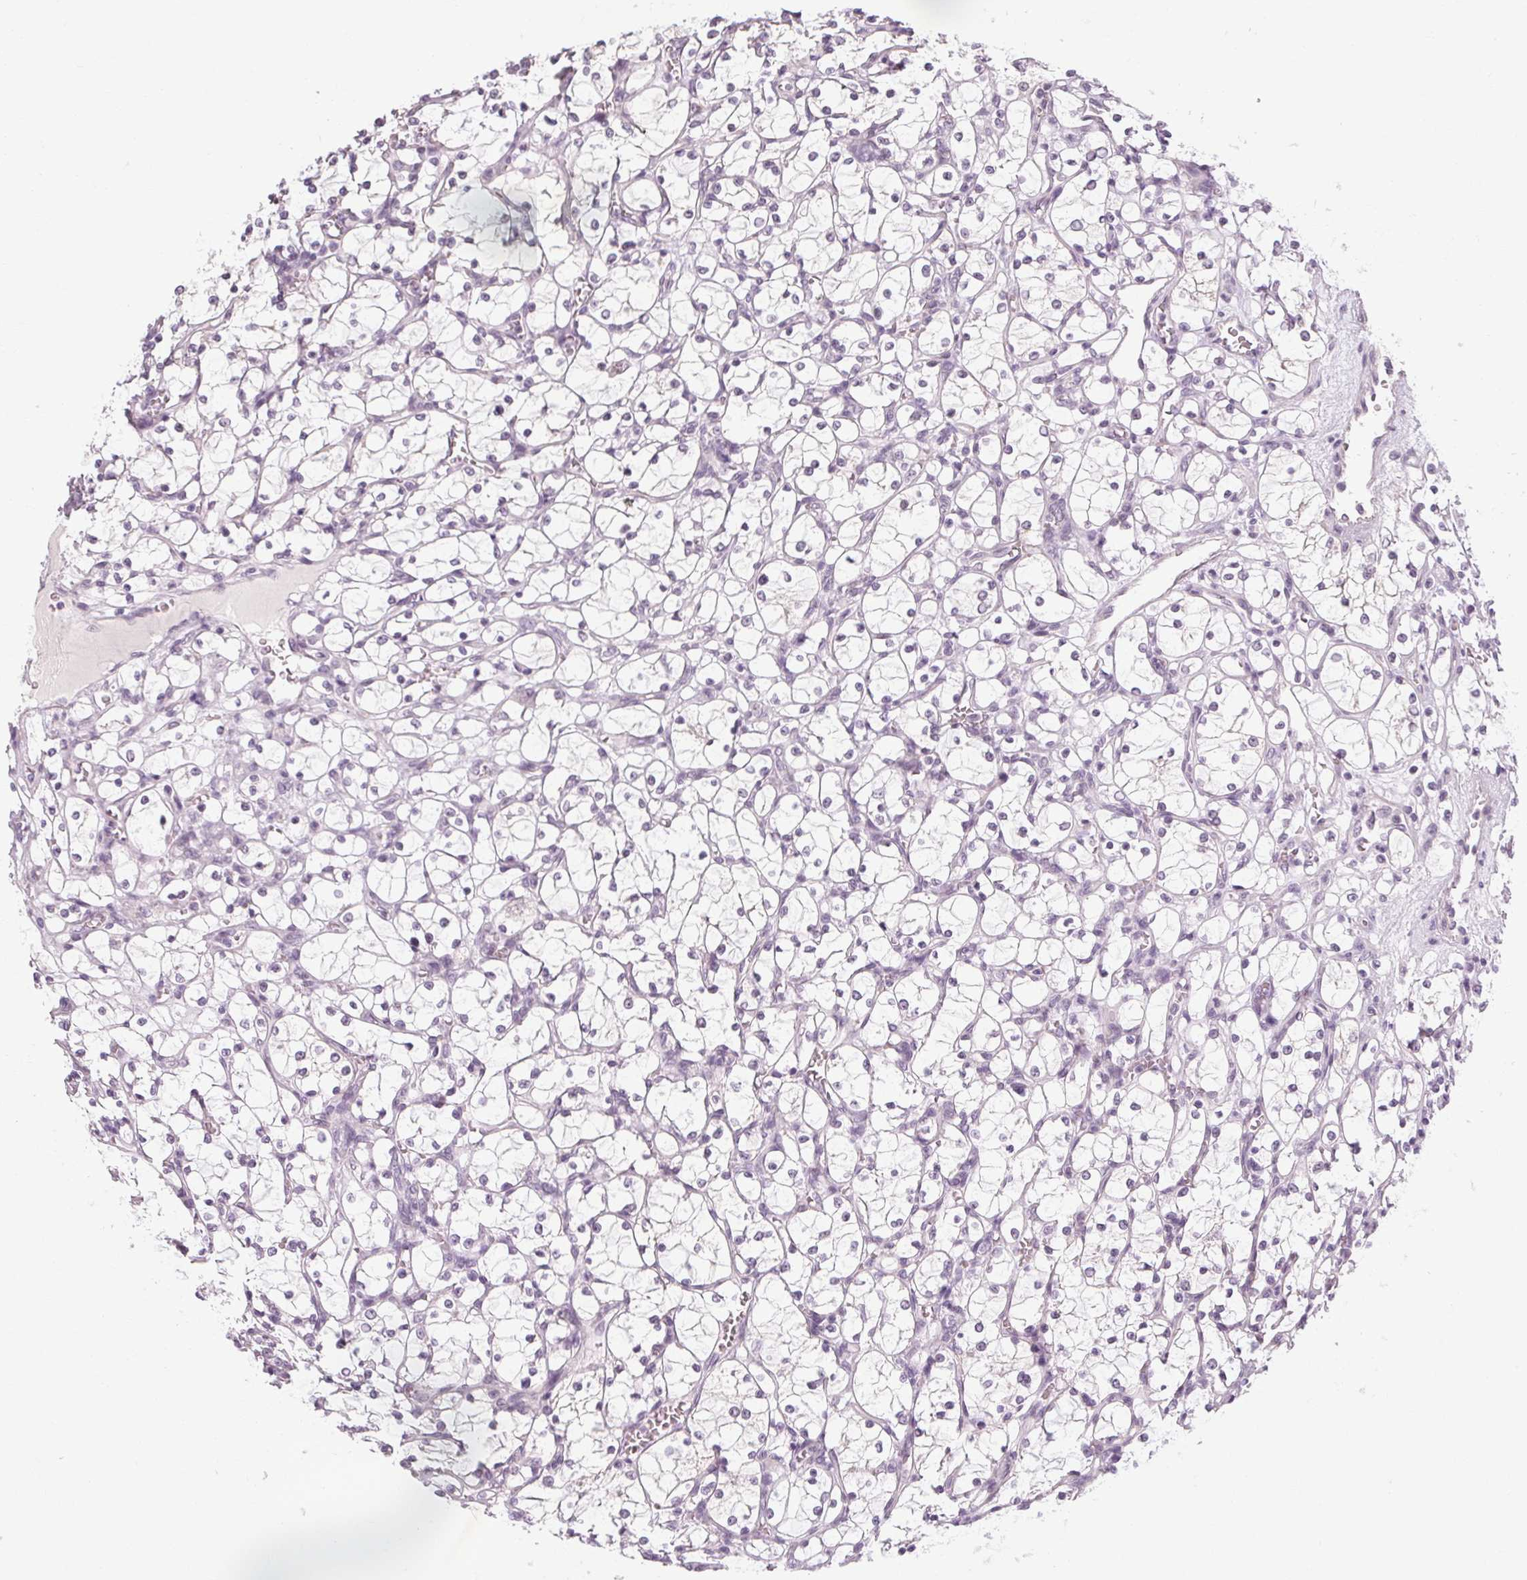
{"staining": {"intensity": "negative", "quantity": "none", "location": "none"}, "tissue": "renal cancer", "cell_type": "Tumor cells", "image_type": "cancer", "snomed": [{"axis": "morphology", "description": "Adenocarcinoma, NOS"}, {"axis": "topography", "description": "Kidney"}], "caption": "Immunohistochemistry of renal cancer exhibits no positivity in tumor cells.", "gene": "KLHL40", "patient": {"sex": "female", "age": 69}}